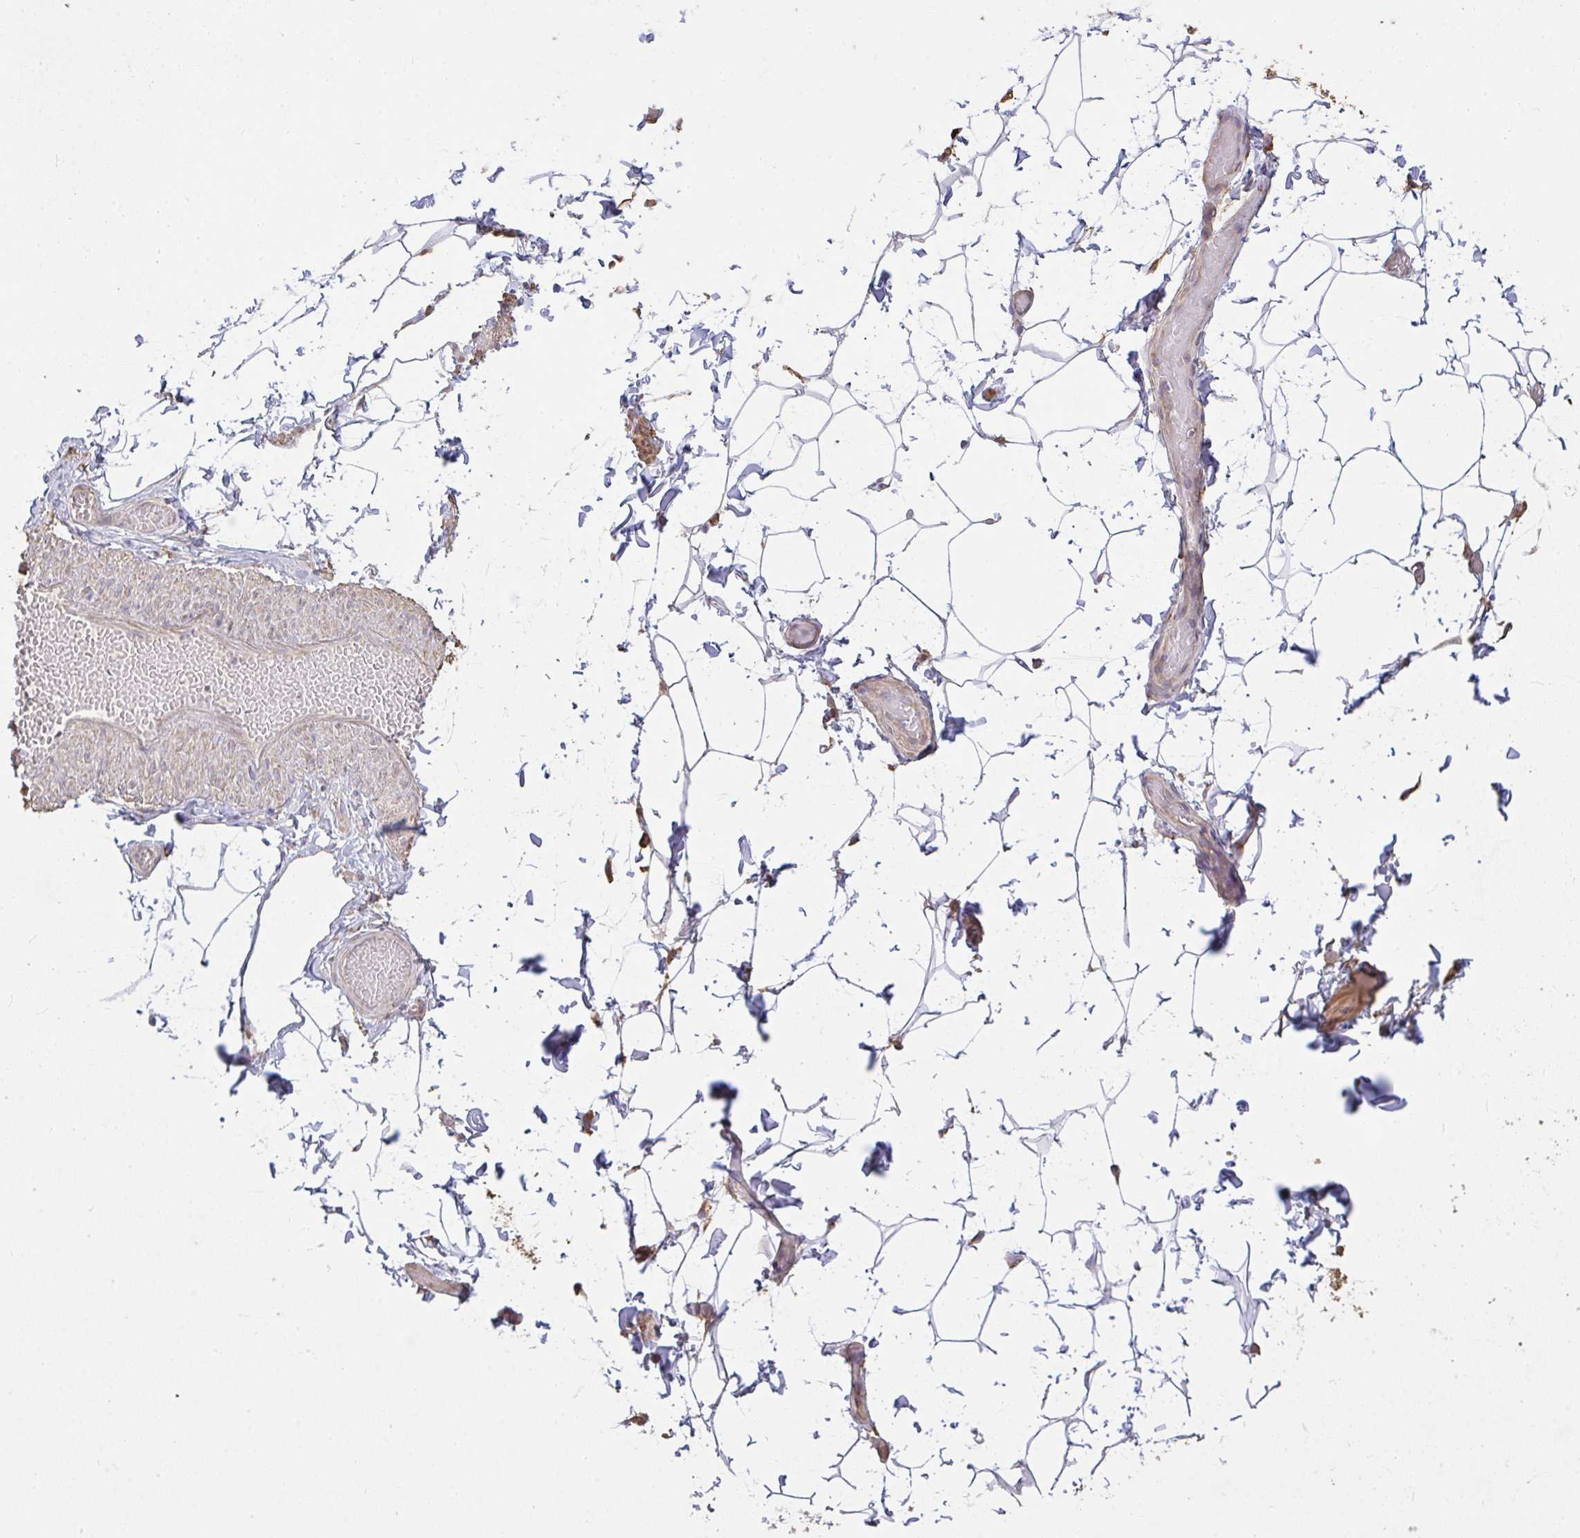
{"staining": {"intensity": "negative", "quantity": "none", "location": "none"}, "tissue": "adipose tissue", "cell_type": "Adipocytes", "image_type": "normal", "snomed": [{"axis": "morphology", "description": "Normal tissue, NOS"}, {"axis": "topography", "description": "Soft tissue"}, {"axis": "topography", "description": "Adipose tissue"}, {"axis": "topography", "description": "Vascular tissue"}, {"axis": "topography", "description": "Peripheral nerve tissue"}], "caption": "The photomicrograph reveals no significant positivity in adipocytes of adipose tissue.", "gene": "BRINP3", "patient": {"sex": "male", "age": 29}}